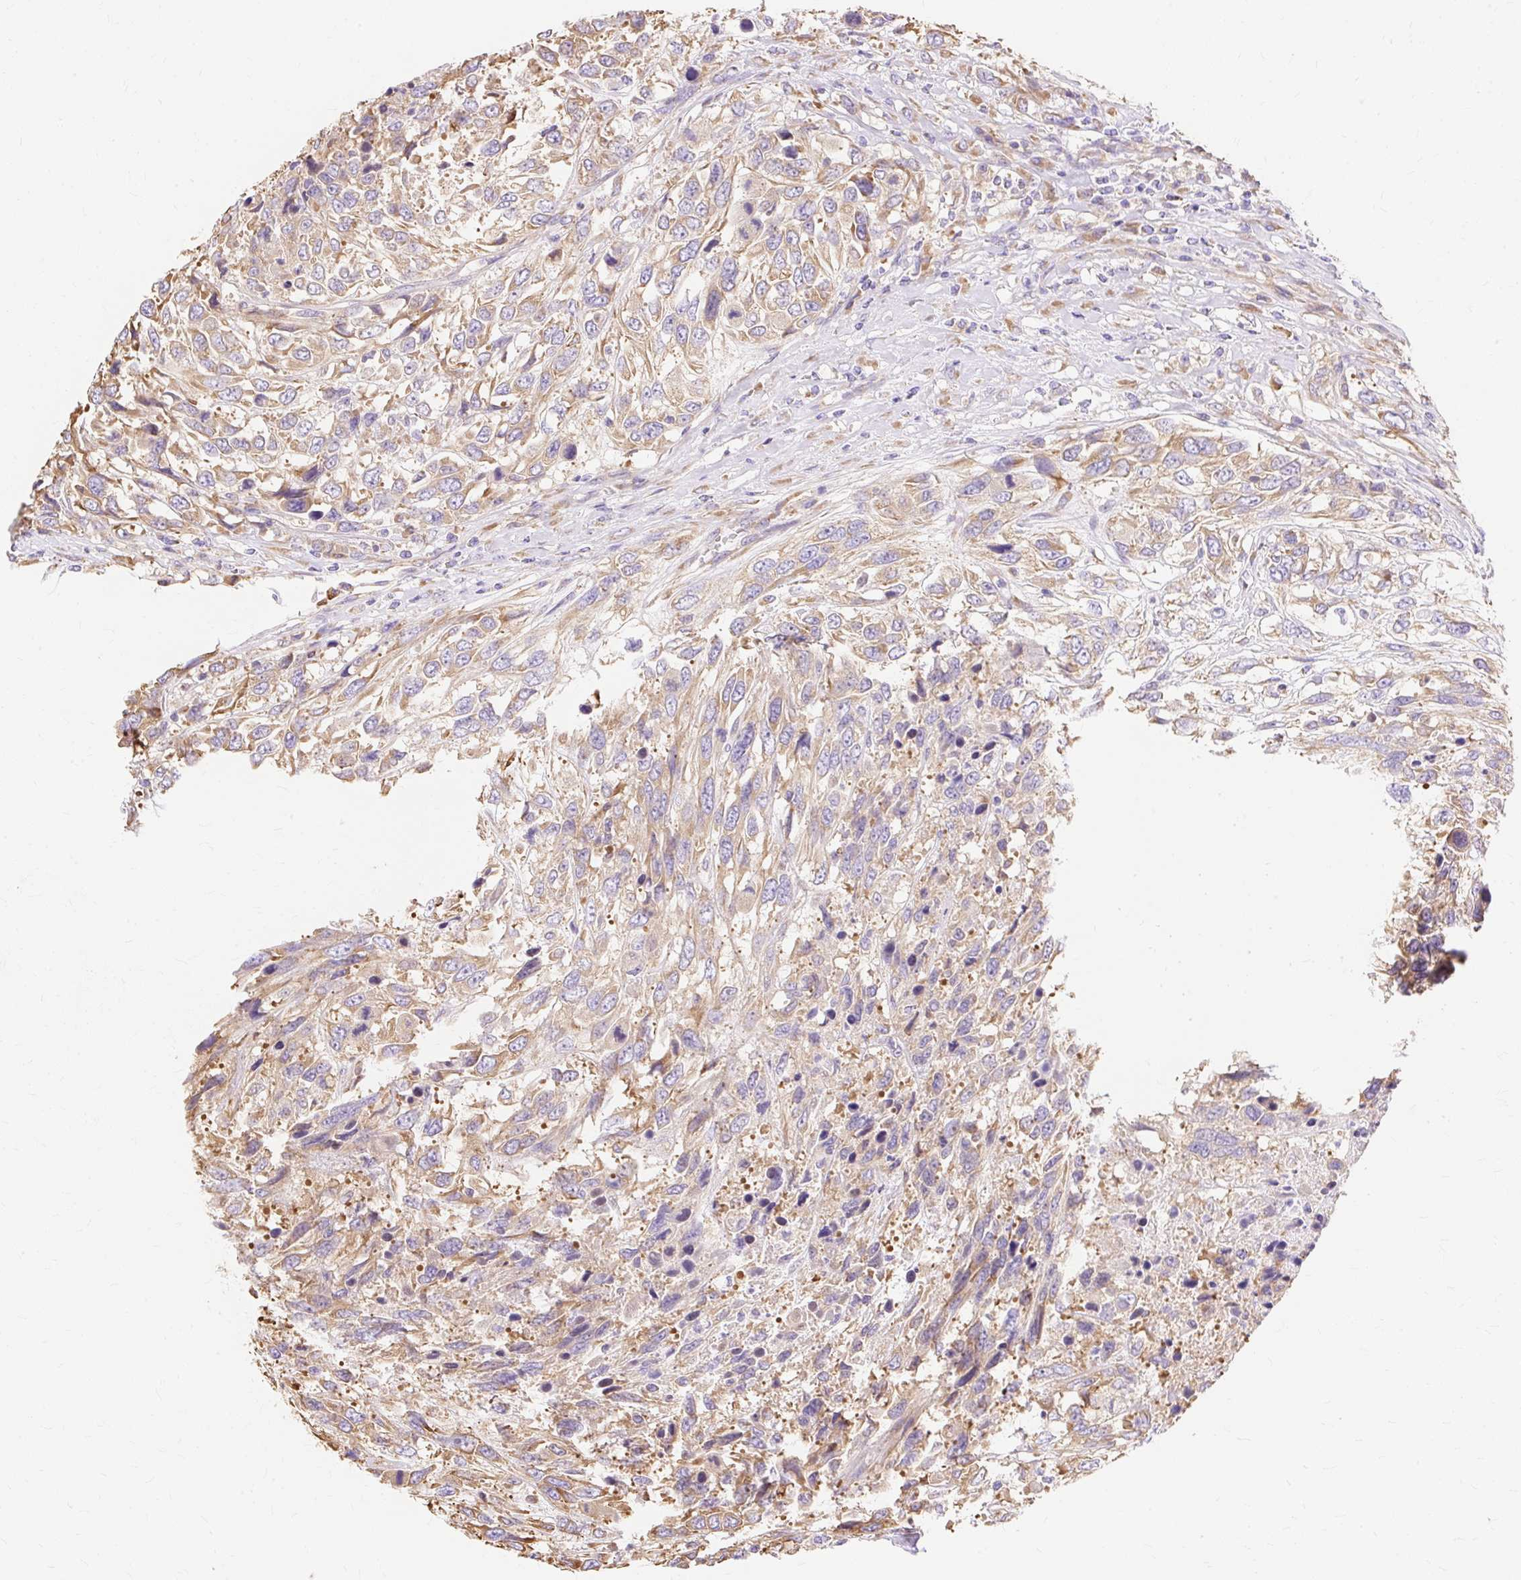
{"staining": {"intensity": "moderate", "quantity": ">75%", "location": "cytoplasmic/membranous"}, "tissue": "urothelial cancer", "cell_type": "Tumor cells", "image_type": "cancer", "snomed": [{"axis": "morphology", "description": "Urothelial carcinoma, High grade"}, {"axis": "topography", "description": "Urinary bladder"}], "caption": "This histopathology image displays high-grade urothelial carcinoma stained with immunohistochemistry (IHC) to label a protein in brown. The cytoplasmic/membranous of tumor cells show moderate positivity for the protein. Nuclei are counter-stained blue.", "gene": "RPS17", "patient": {"sex": "female", "age": 70}}